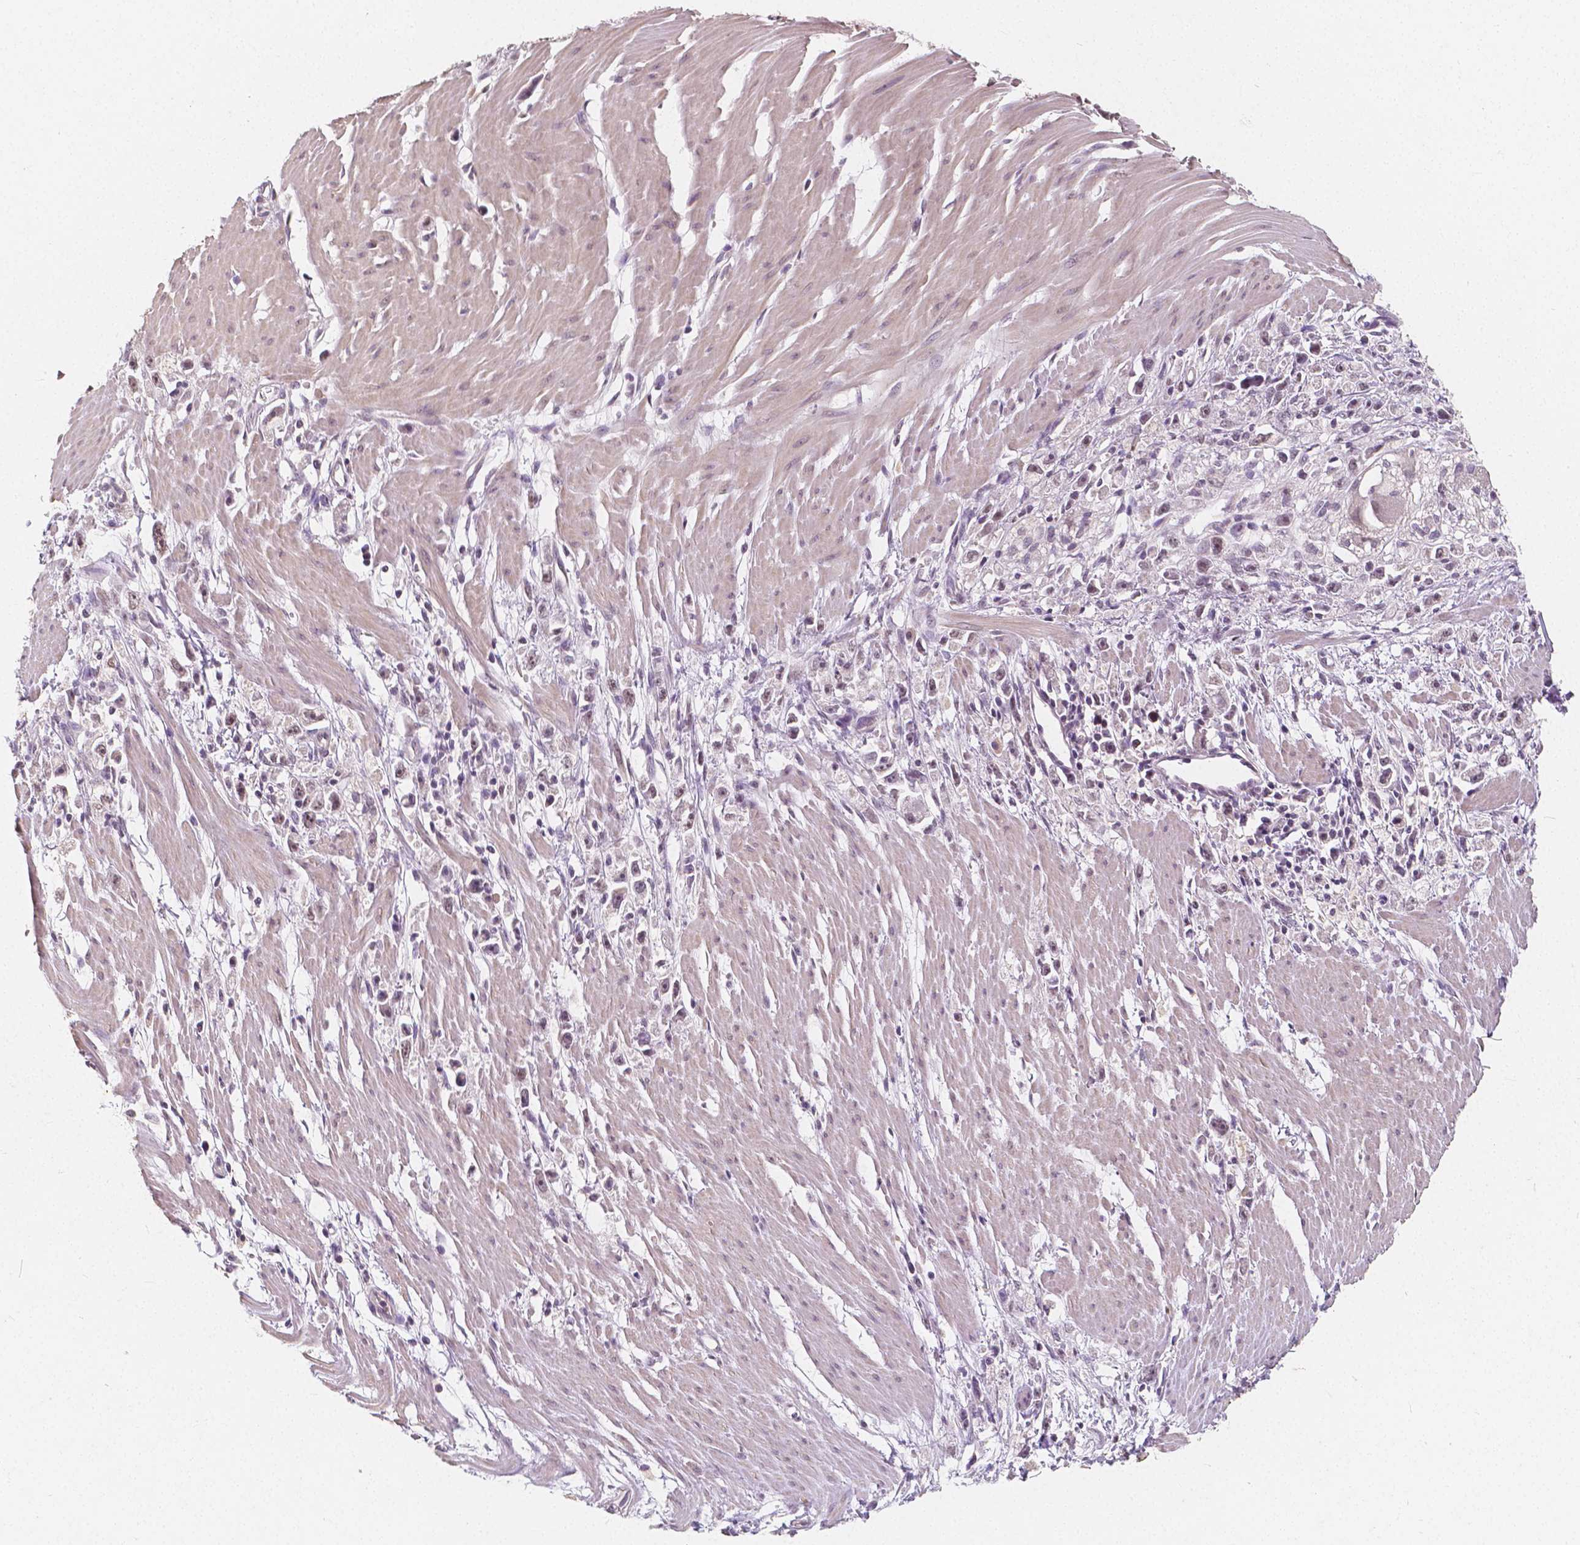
{"staining": {"intensity": "negative", "quantity": "none", "location": "none"}, "tissue": "stomach cancer", "cell_type": "Tumor cells", "image_type": "cancer", "snomed": [{"axis": "morphology", "description": "Adenocarcinoma, NOS"}, {"axis": "topography", "description": "Stomach"}], "caption": "High power microscopy histopathology image of an immunohistochemistry image of stomach adenocarcinoma, revealing no significant positivity in tumor cells. (IHC, brightfield microscopy, high magnification).", "gene": "NOLC1", "patient": {"sex": "female", "age": 59}}